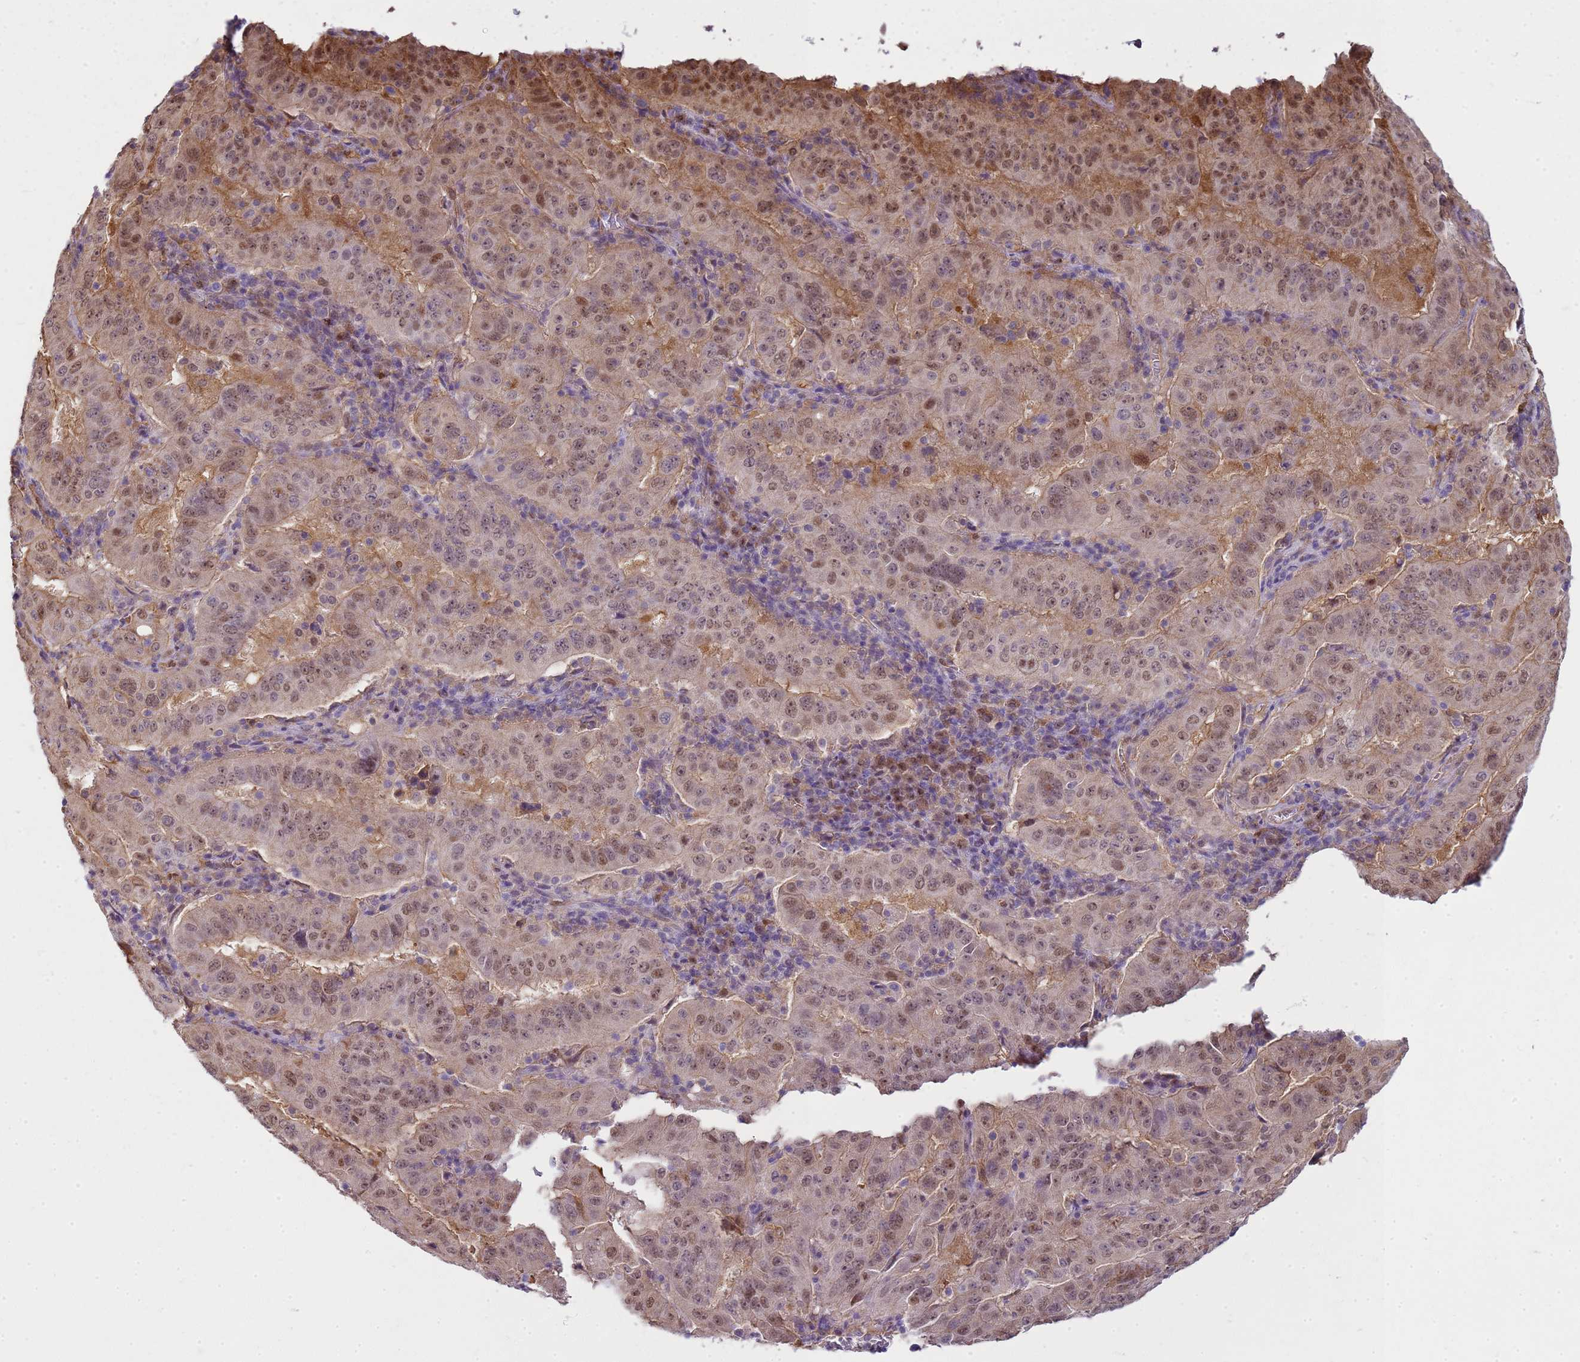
{"staining": {"intensity": "weak", "quantity": ">75%", "location": "cytoplasmic/membranous,nuclear"}, "tissue": "pancreatic cancer", "cell_type": "Tumor cells", "image_type": "cancer", "snomed": [{"axis": "morphology", "description": "Adenocarcinoma, NOS"}, {"axis": "topography", "description": "Pancreas"}], "caption": "This histopathology image reveals IHC staining of adenocarcinoma (pancreatic), with low weak cytoplasmic/membranous and nuclear positivity in about >75% of tumor cells.", "gene": "YWHAE", "patient": {"sex": "male", "age": 63}}